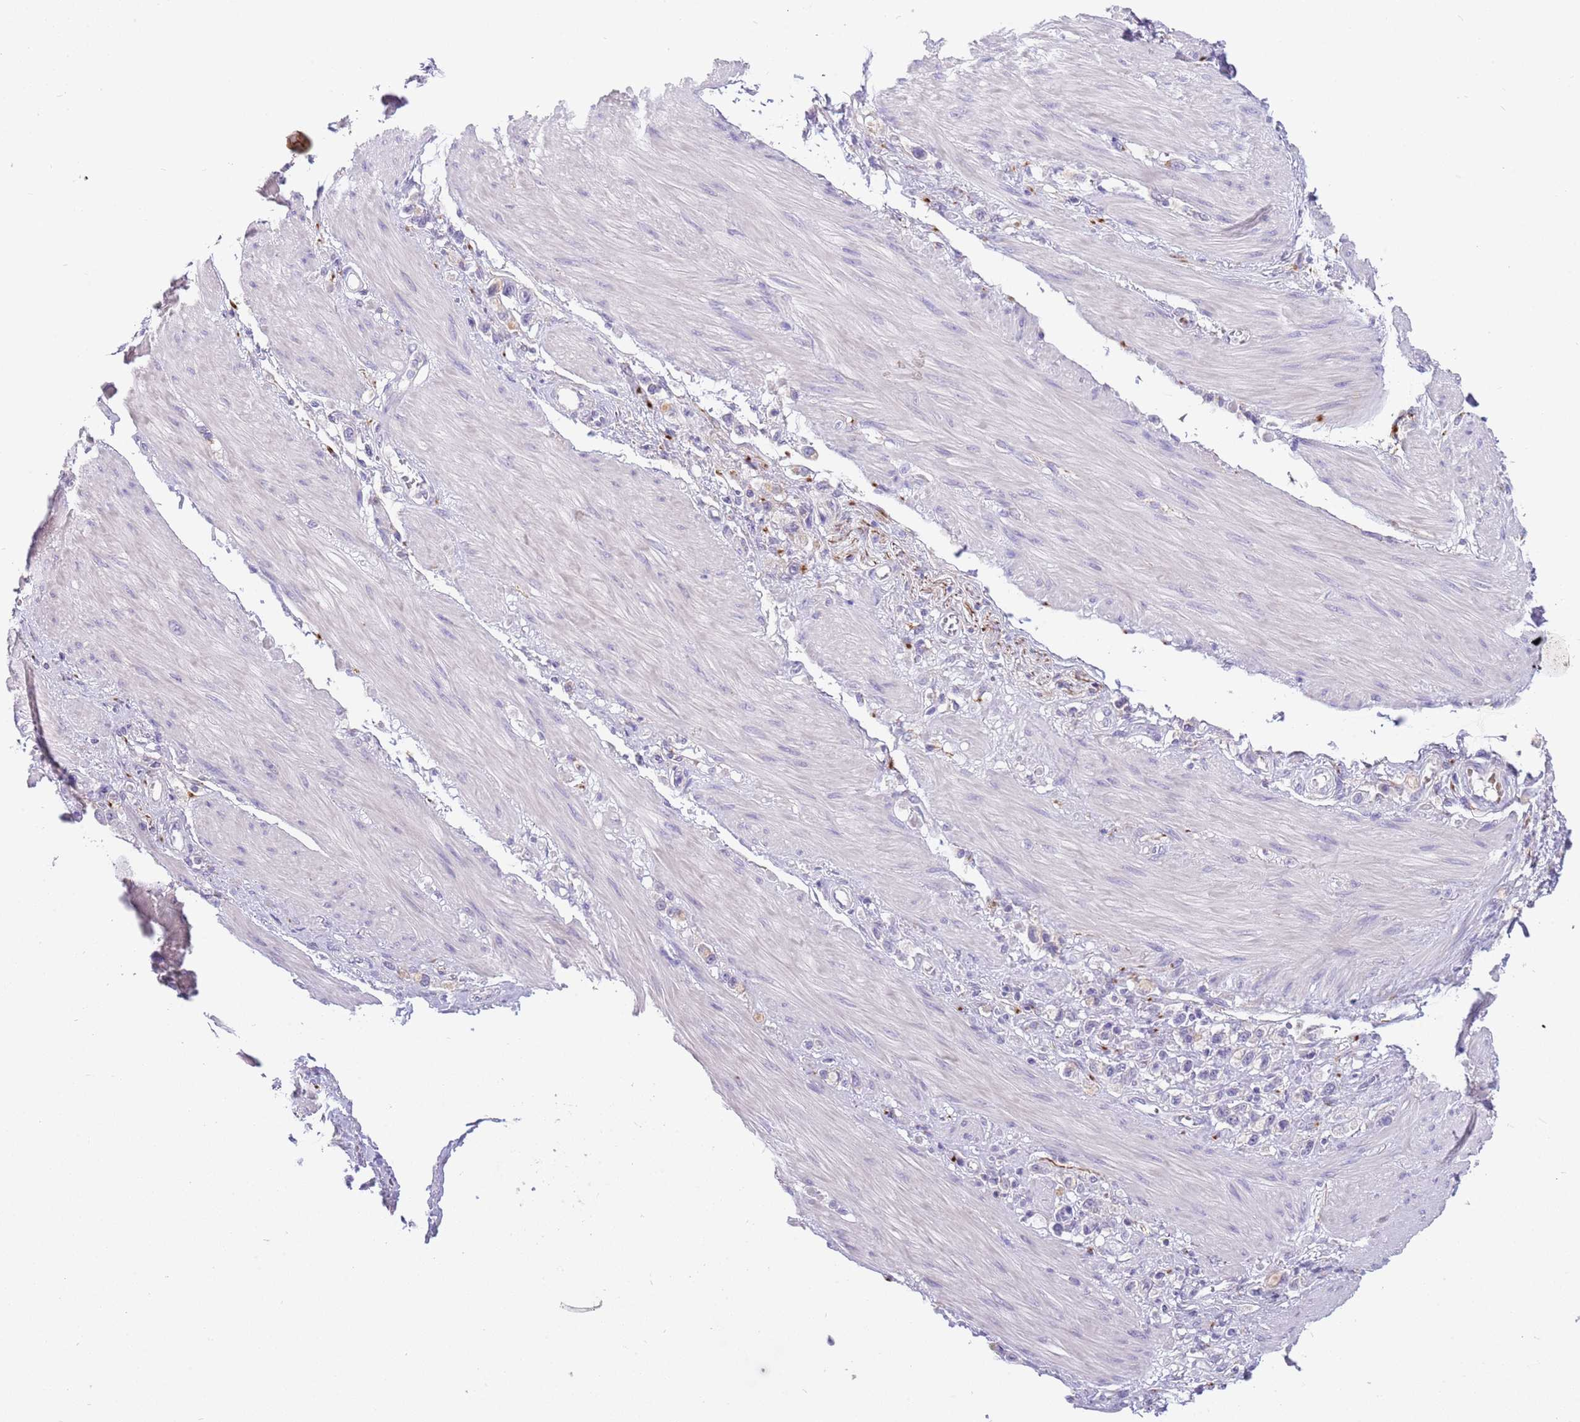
{"staining": {"intensity": "negative", "quantity": "none", "location": "none"}, "tissue": "stomach cancer", "cell_type": "Tumor cells", "image_type": "cancer", "snomed": [{"axis": "morphology", "description": "Adenocarcinoma, NOS"}, {"axis": "topography", "description": "Stomach"}], "caption": "DAB (3,3'-diaminobenzidine) immunohistochemical staining of human stomach cancer (adenocarcinoma) demonstrates no significant positivity in tumor cells.", "gene": "CFAP73", "patient": {"sex": "female", "age": 65}}